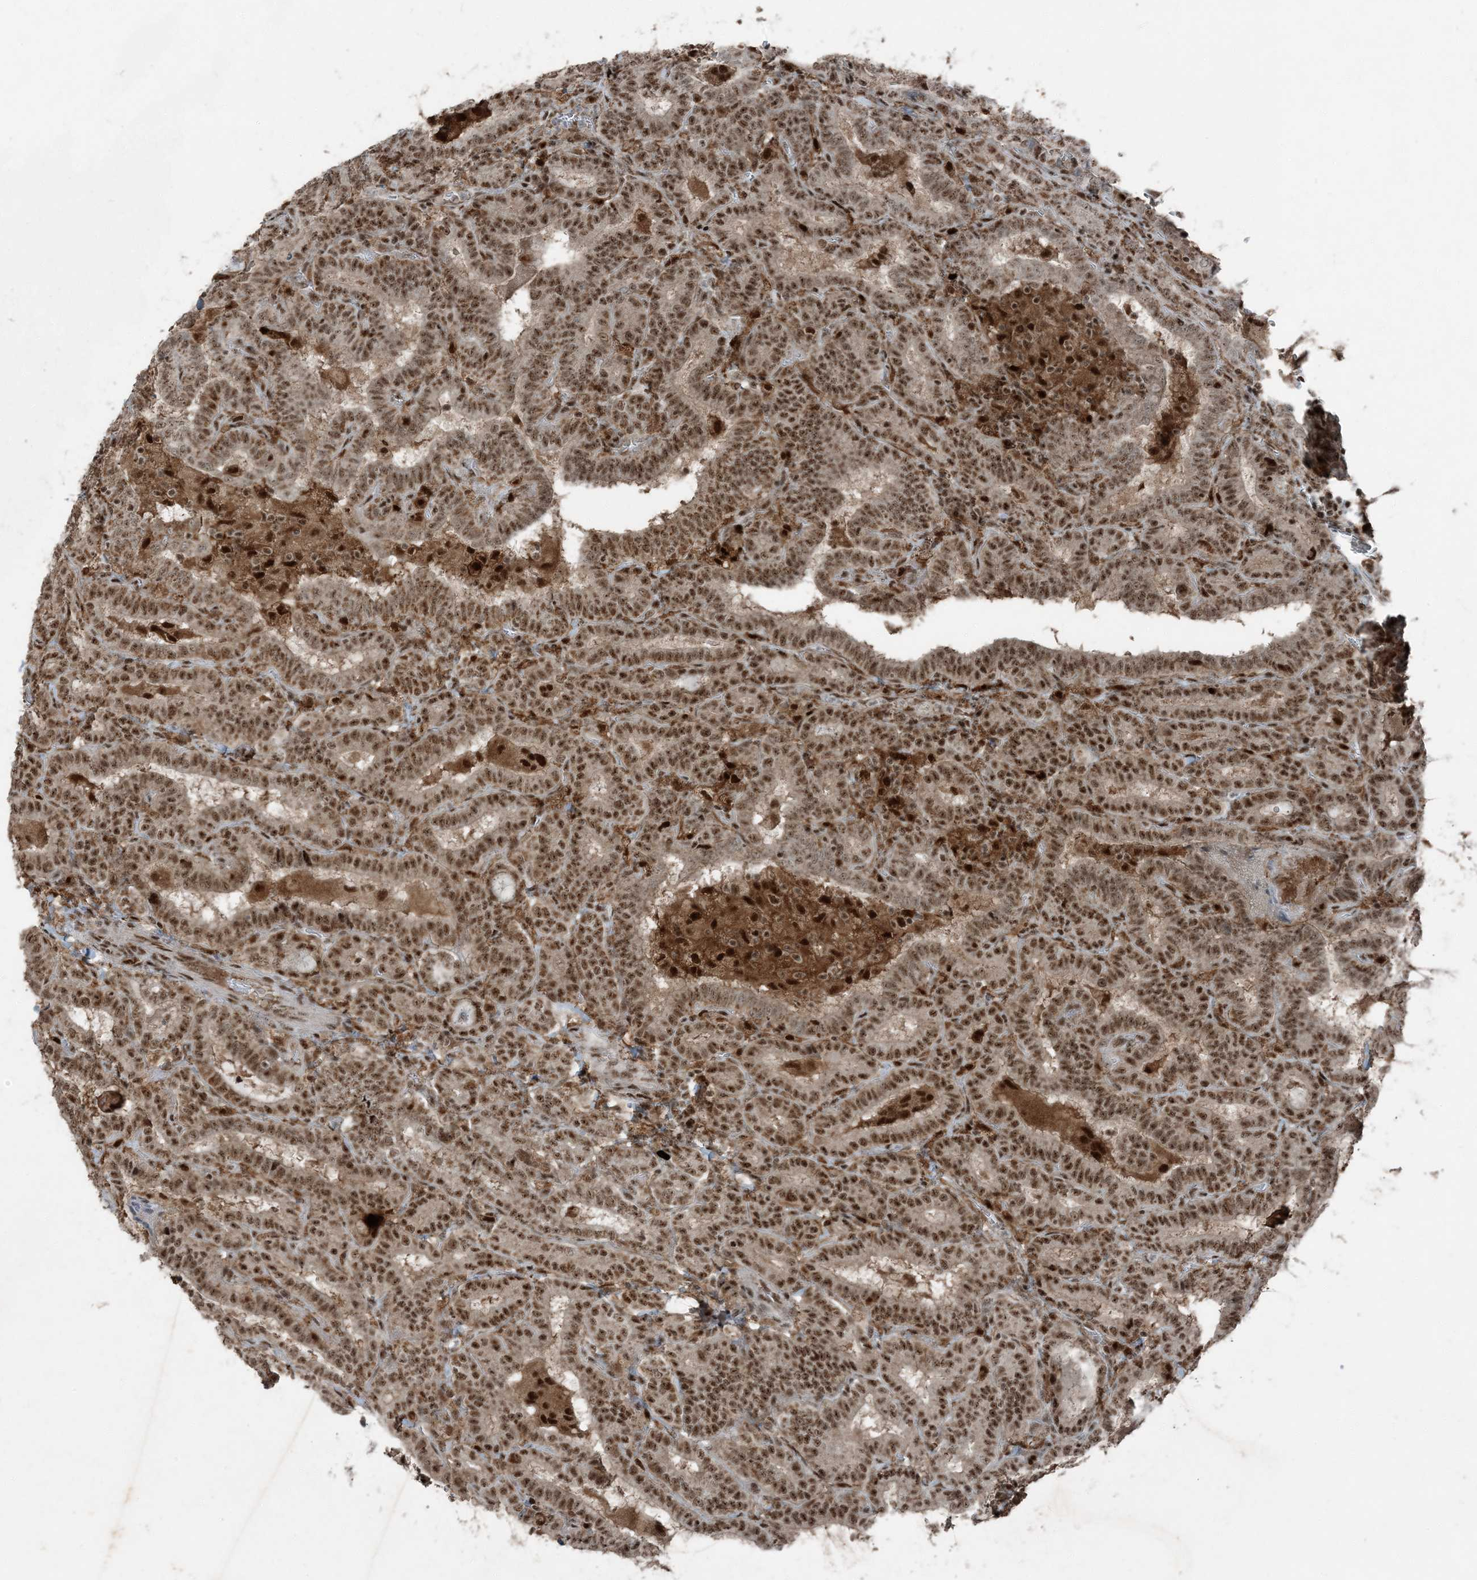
{"staining": {"intensity": "moderate", "quantity": ">75%", "location": "nuclear"}, "tissue": "thyroid cancer", "cell_type": "Tumor cells", "image_type": "cancer", "snomed": [{"axis": "morphology", "description": "Papillary adenocarcinoma, NOS"}, {"axis": "topography", "description": "Thyroid gland"}], "caption": "An IHC image of tumor tissue is shown. Protein staining in brown labels moderate nuclear positivity in thyroid cancer within tumor cells.", "gene": "TADA2B", "patient": {"sex": "female", "age": 72}}